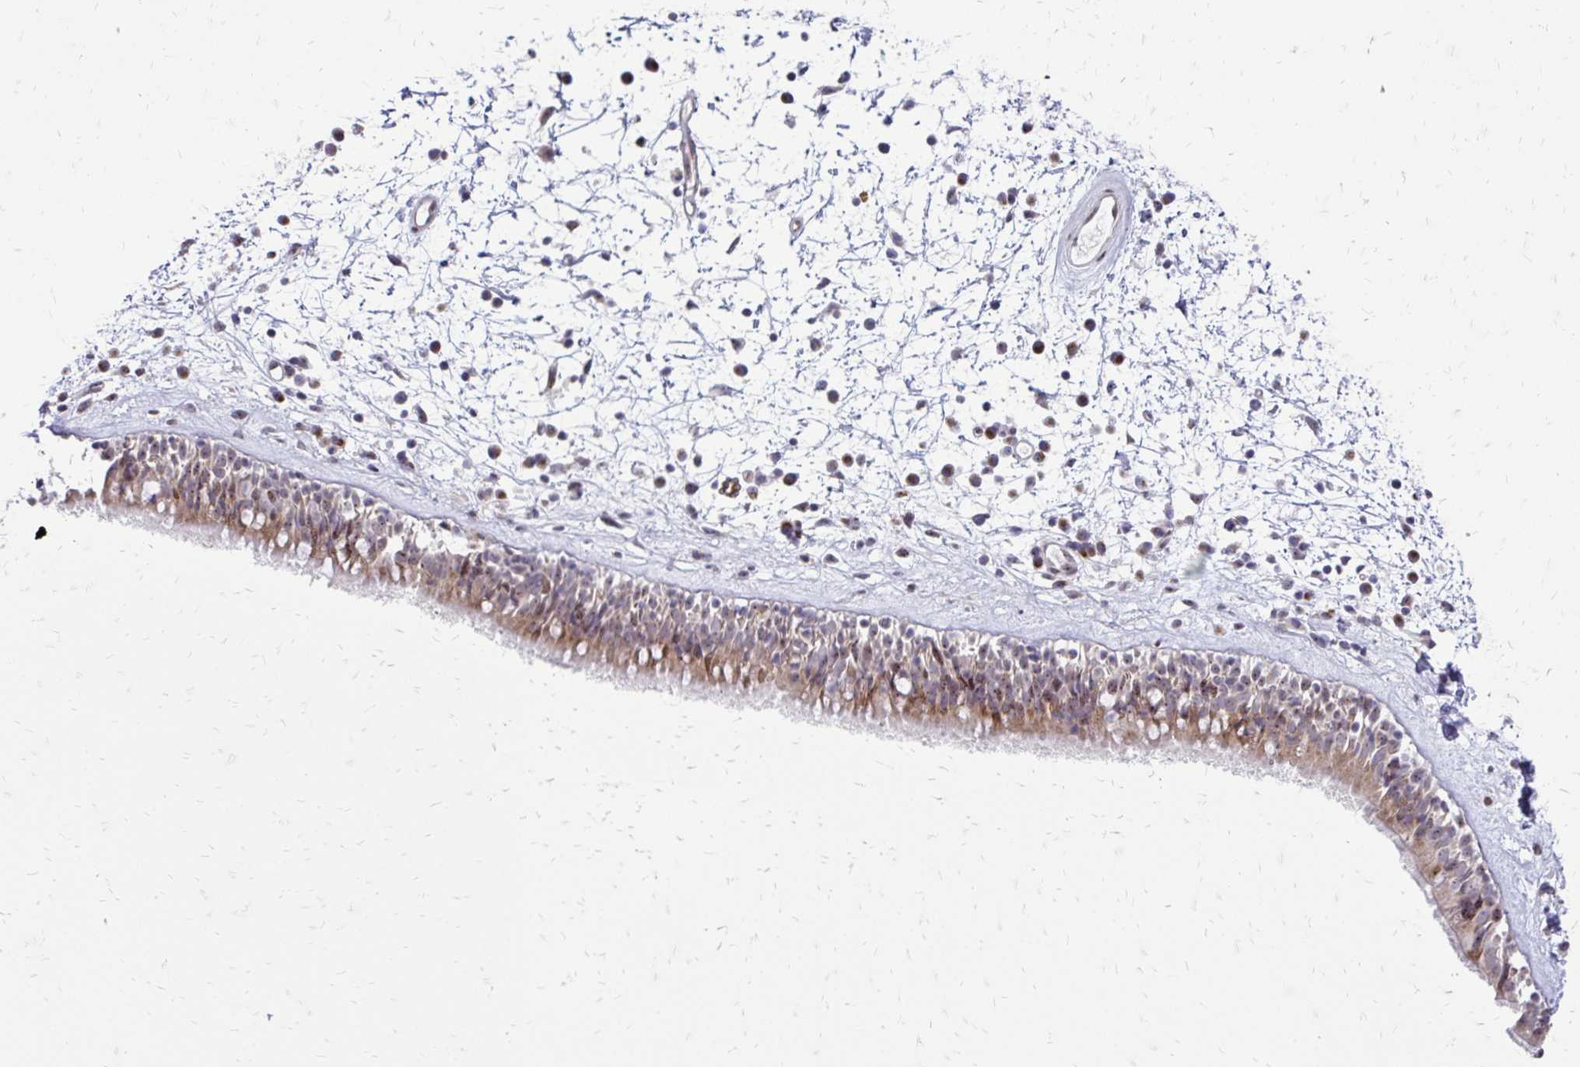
{"staining": {"intensity": "weak", "quantity": "25%-75%", "location": "cytoplasmic/membranous"}, "tissue": "nasopharynx", "cell_type": "Respiratory epithelial cells", "image_type": "normal", "snomed": [{"axis": "morphology", "description": "Normal tissue, NOS"}, {"axis": "topography", "description": "Nasopharynx"}], "caption": "Nasopharynx stained with a brown dye shows weak cytoplasmic/membranous positive expression in approximately 25%-75% of respiratory epithelial cells.", "gene": "FUNDC2", "patient": {"sex": "male", "age": 24}}